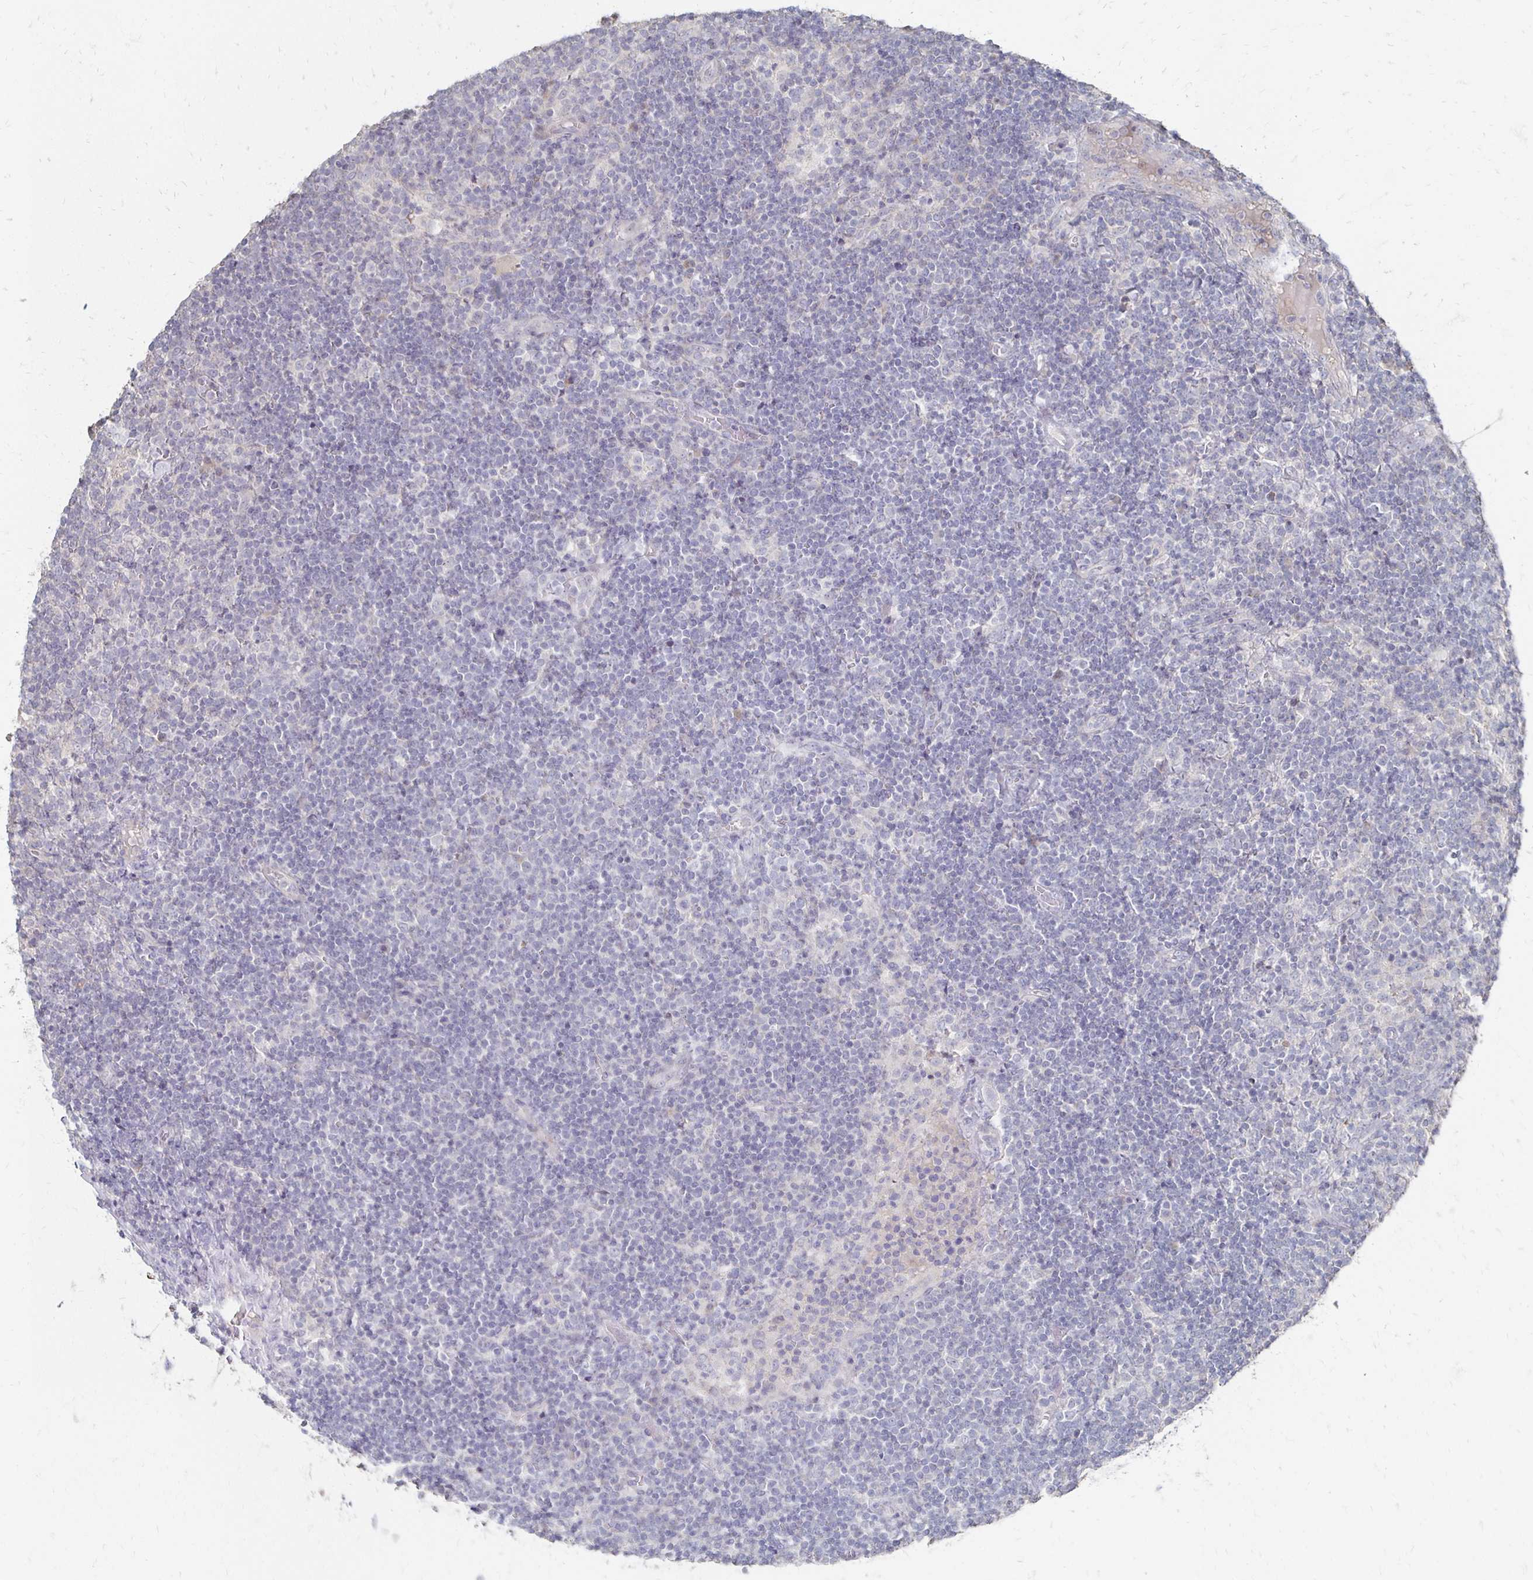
{"staining": {"intensity": "negative", "quantity": "none", "location": "none"}, "tissue": "lymphoma", "cell_type": "Tumor cells", "image_type": "cancer", "snomed": [{"axis": "morphology", "description": "Malignant lymphoma, non-Hodgkin's type, High grade"}, {"axis": "topography", "description": "Lymph node"}], "caption": "This histopathology image is of lymphoma stained with immunohistochemistry (IHC) to label a protein in brown with the nuclei are counter-stained blue. There is no expression in tumor cells.", "gene": "ZNF727", "patient": {"sex": "male", "age": 61}}